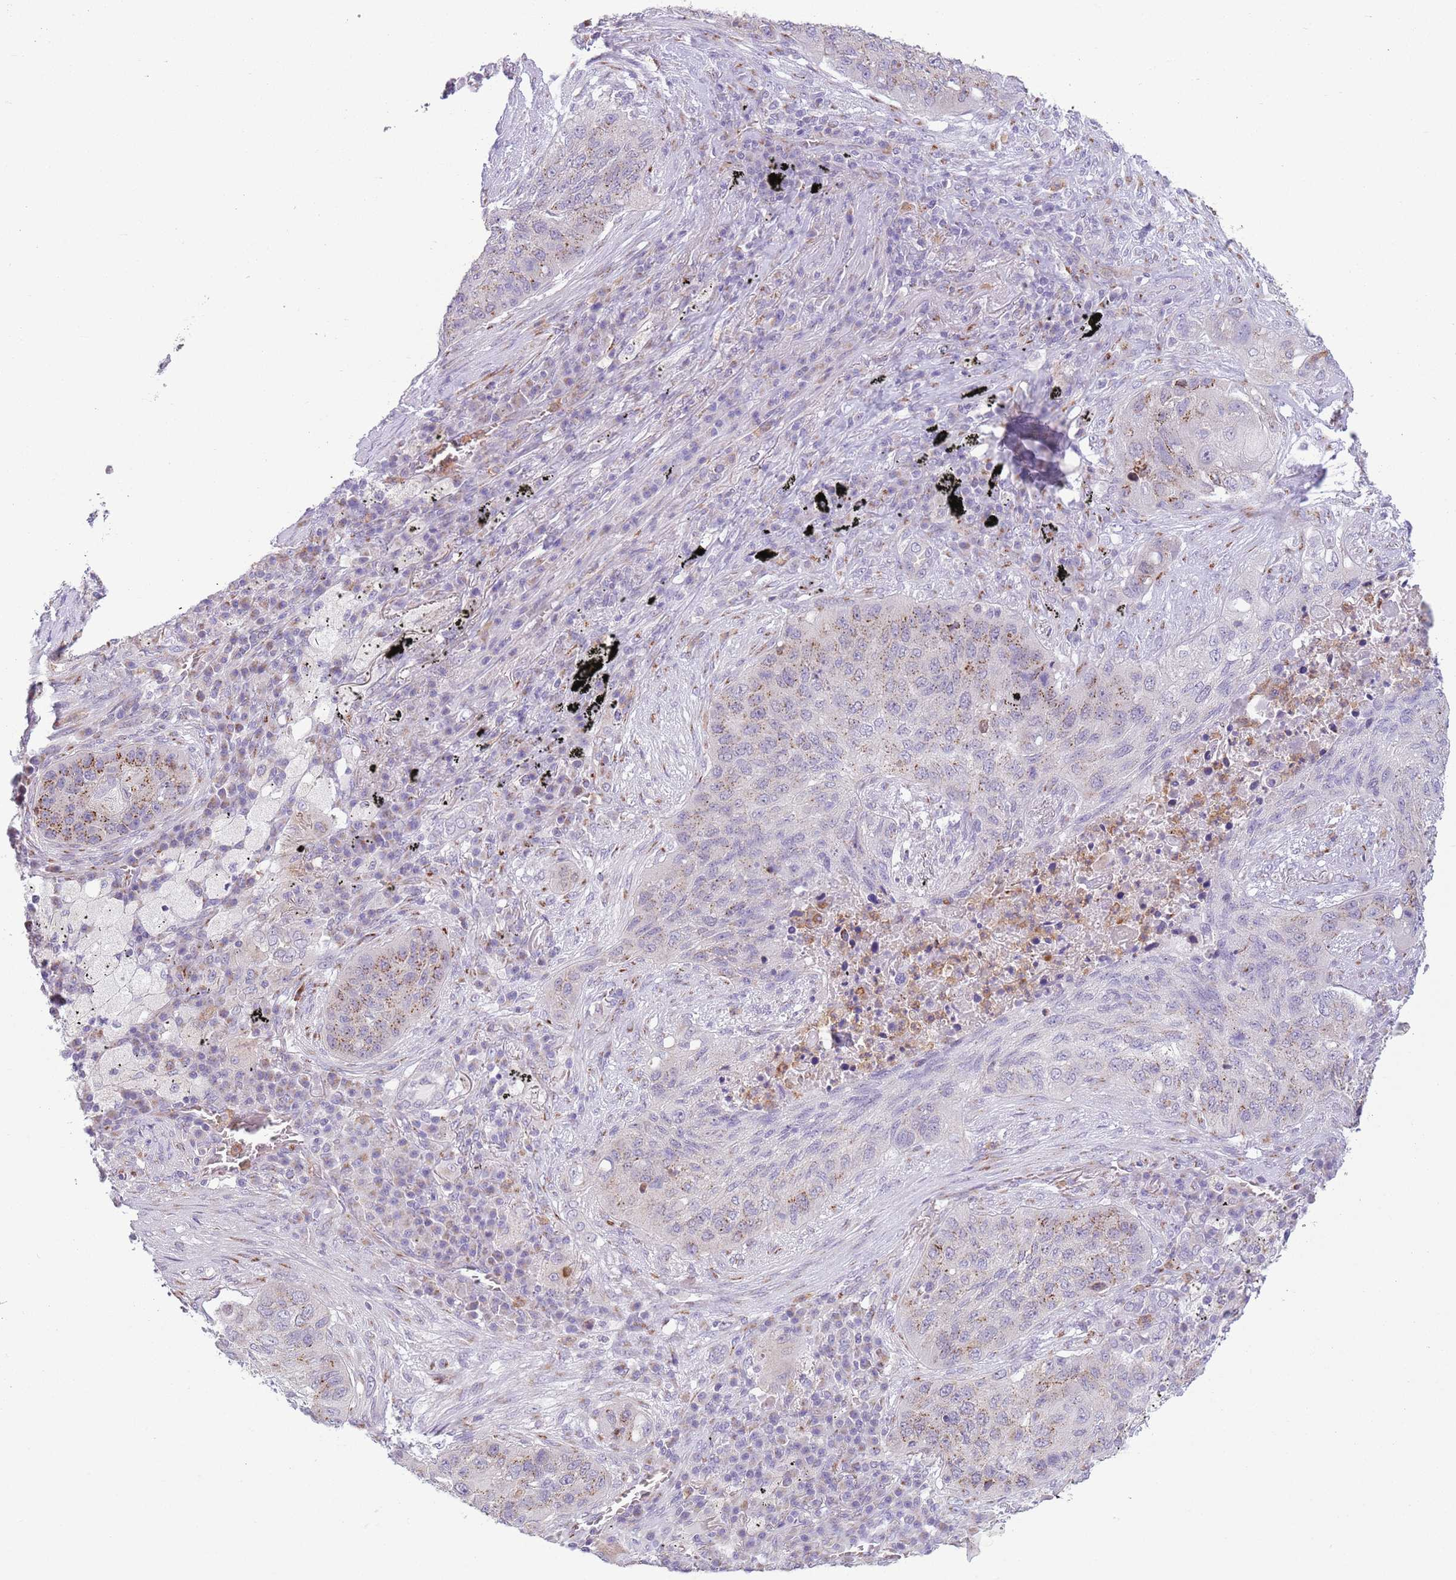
{"staining": {"intensity": "moderate", "quantity": ">75%", "location": "cytoplasmic/membranous"}, "tissue": "lung cancer", "cell_type": "Tumor cells", "image_type": "cancer", "snomed": [{"axis": "morphology", "description": "Squamous cell carcinoma, NOS"}, {"axis": "topography", "description": "Lung"}], "caption": "Tumor cells show medium levels of moderate cytoplasmic/membranous expression in approximately >75% of cells in human lung cancer.", "gene": "C20orf96", "patient": {"sex": "female", "age": 63}}